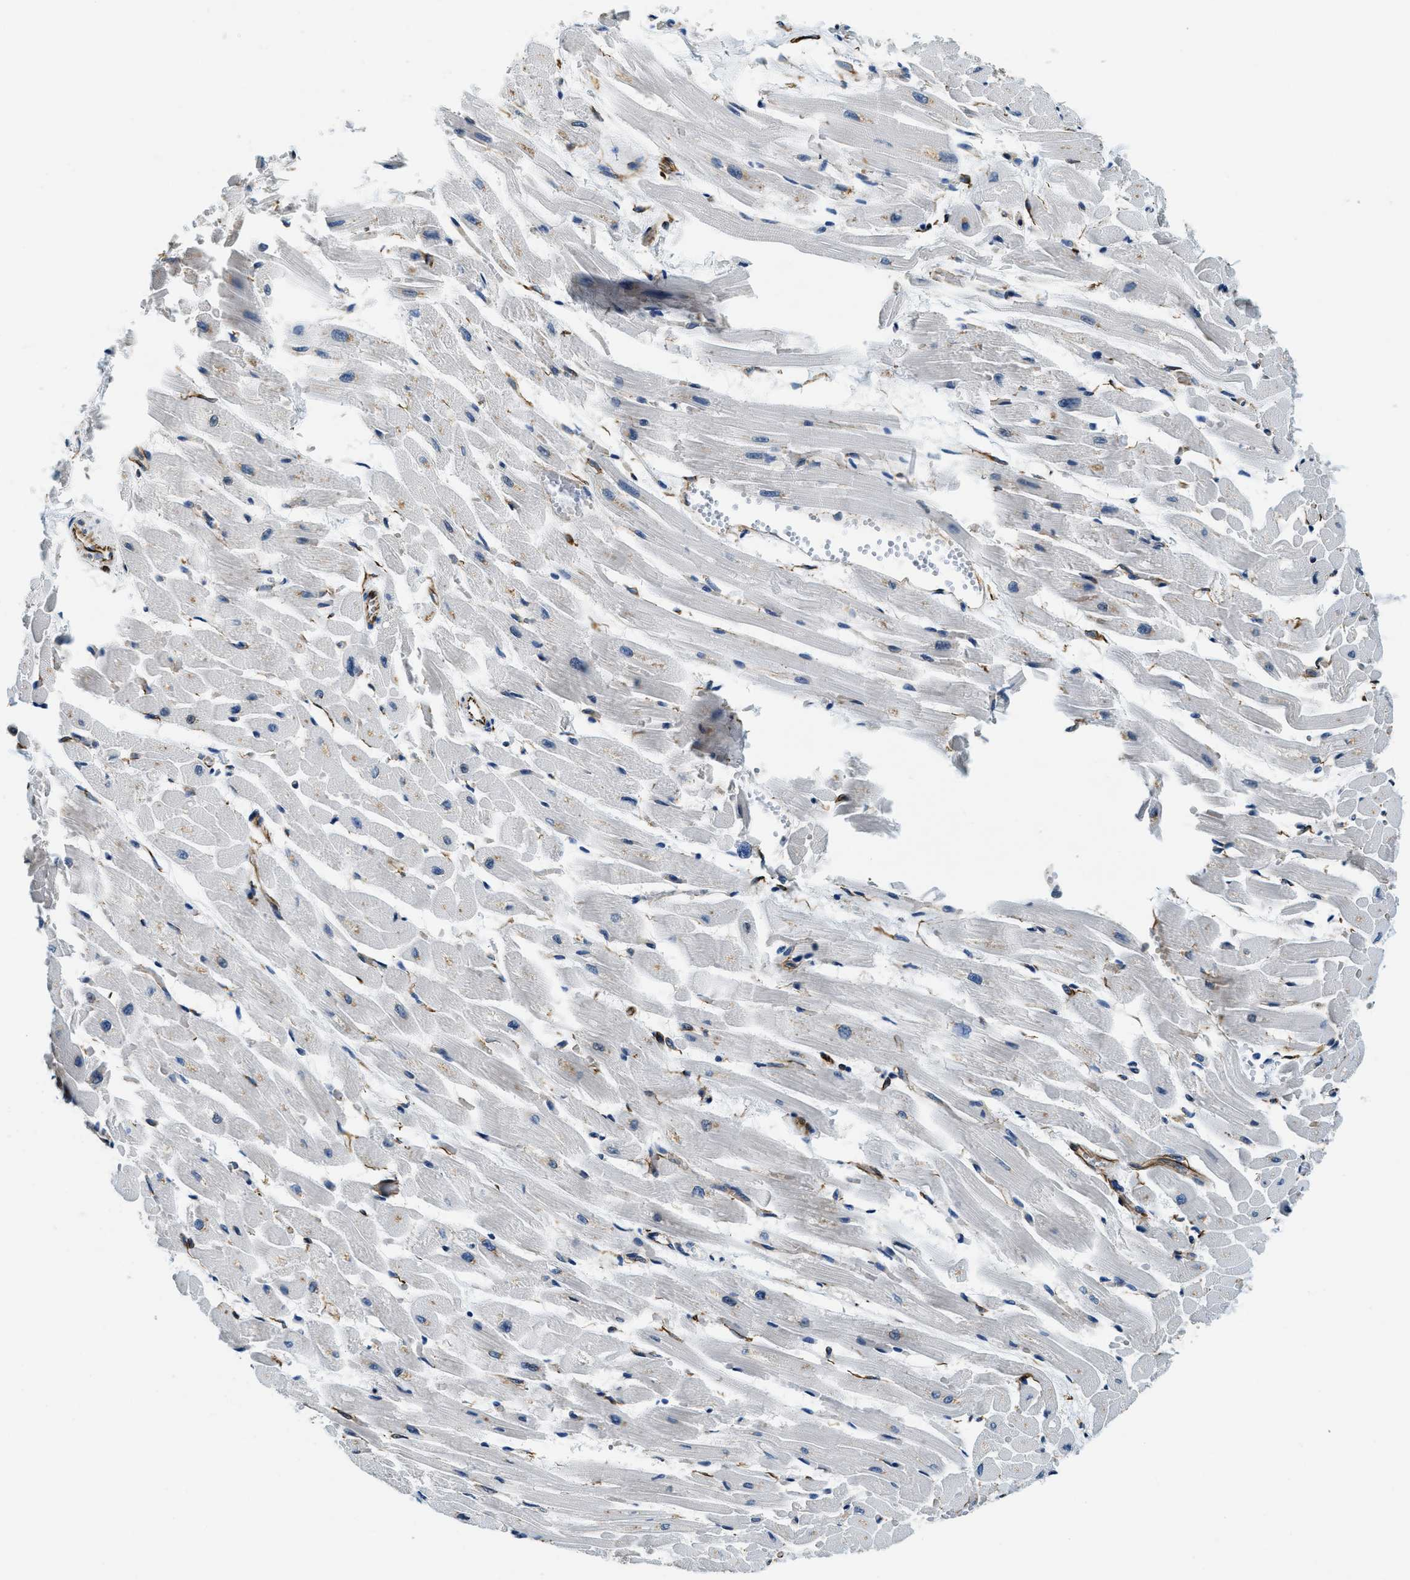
{"staining": {"intensity": "moderate", "quantity": "<25%", "location": "cytoplasmic/membranous"}, "tissue": "heart muscle", "cell_type": "Cardiomyocytes", "image_type": "normal", "snomed": [{"axis": "morphology", "description": "Normal tissue, NOS"}, {"axis": "topography", "description": "Heart"}], "caption": "A low amount of moderate cytoplasmic/membranous staining is present in about <25% of cardiomyocytes in benign heart muscle. The protein of interest is stained brown, and the nuclei are stained in blue (DAB (3,3'-diaminobenzidine) IHC with brightfield microscopy, high magnification).", "gene": "GNS", "patient": {"sex": "male", "age": 45}}